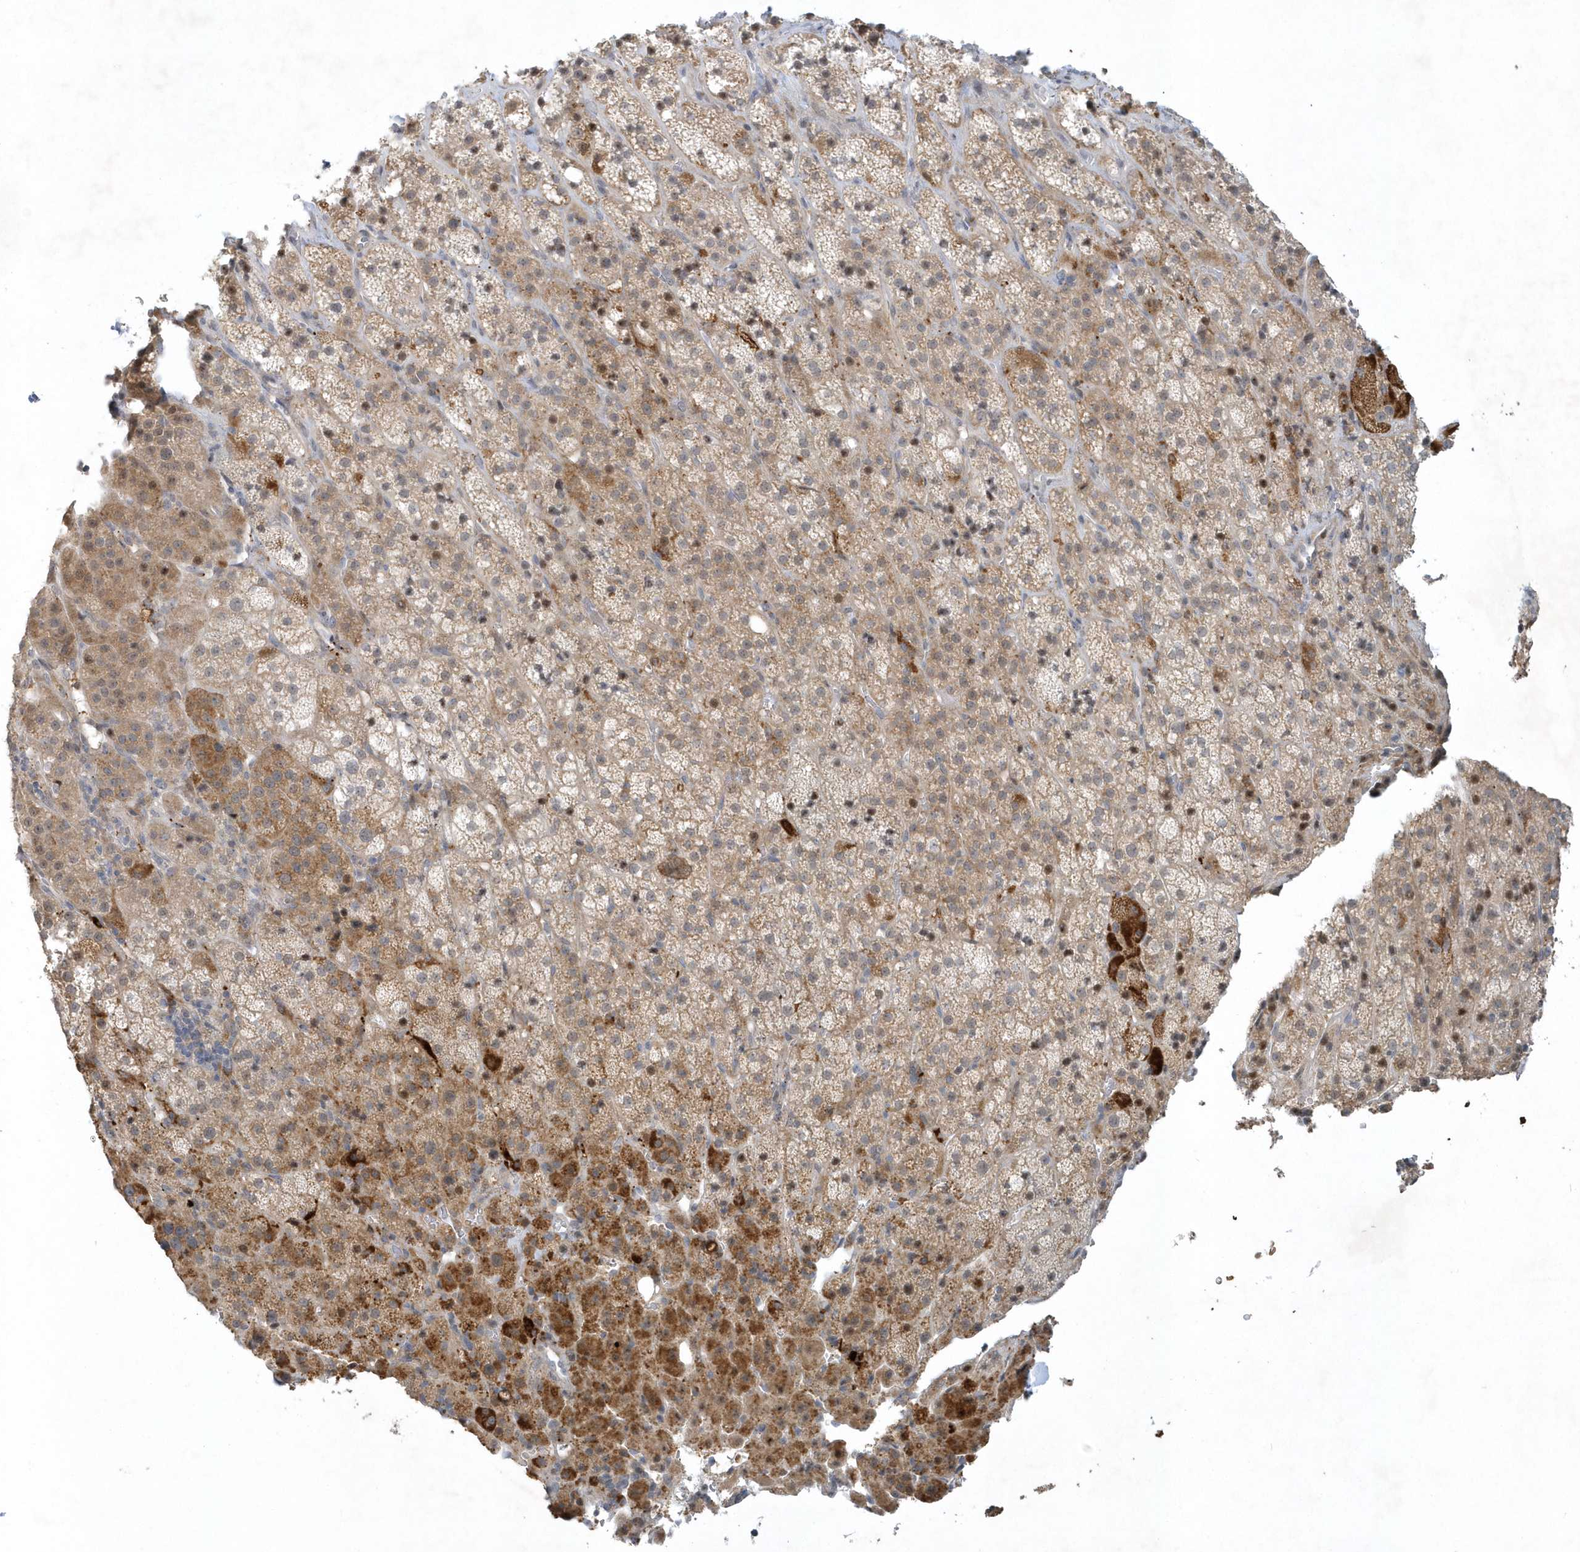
{"staining": {"intensity": "moderate", "quantity": "25%-75%", "location": "cytoplasmic/membranous"}, "tissue": "adrenal gland", "cell_type": "Glandular cells", "image_type": "normal", "snomed": [{"axis": "morphology", "description": "Normal tissue, NOS"}, {"axis": "topography", "description": "Adrenal gland"}], "caption": "Immunohistochemistry (IHC) image of benign human adrenal gland stained for a protein (brown), which exhibits medium levels of moderate cytoplasmic/membranous expression in about 25%-75% of glandular cells.", "gene": "THG1L", "patient": {"sex": "female", "age": 57}}